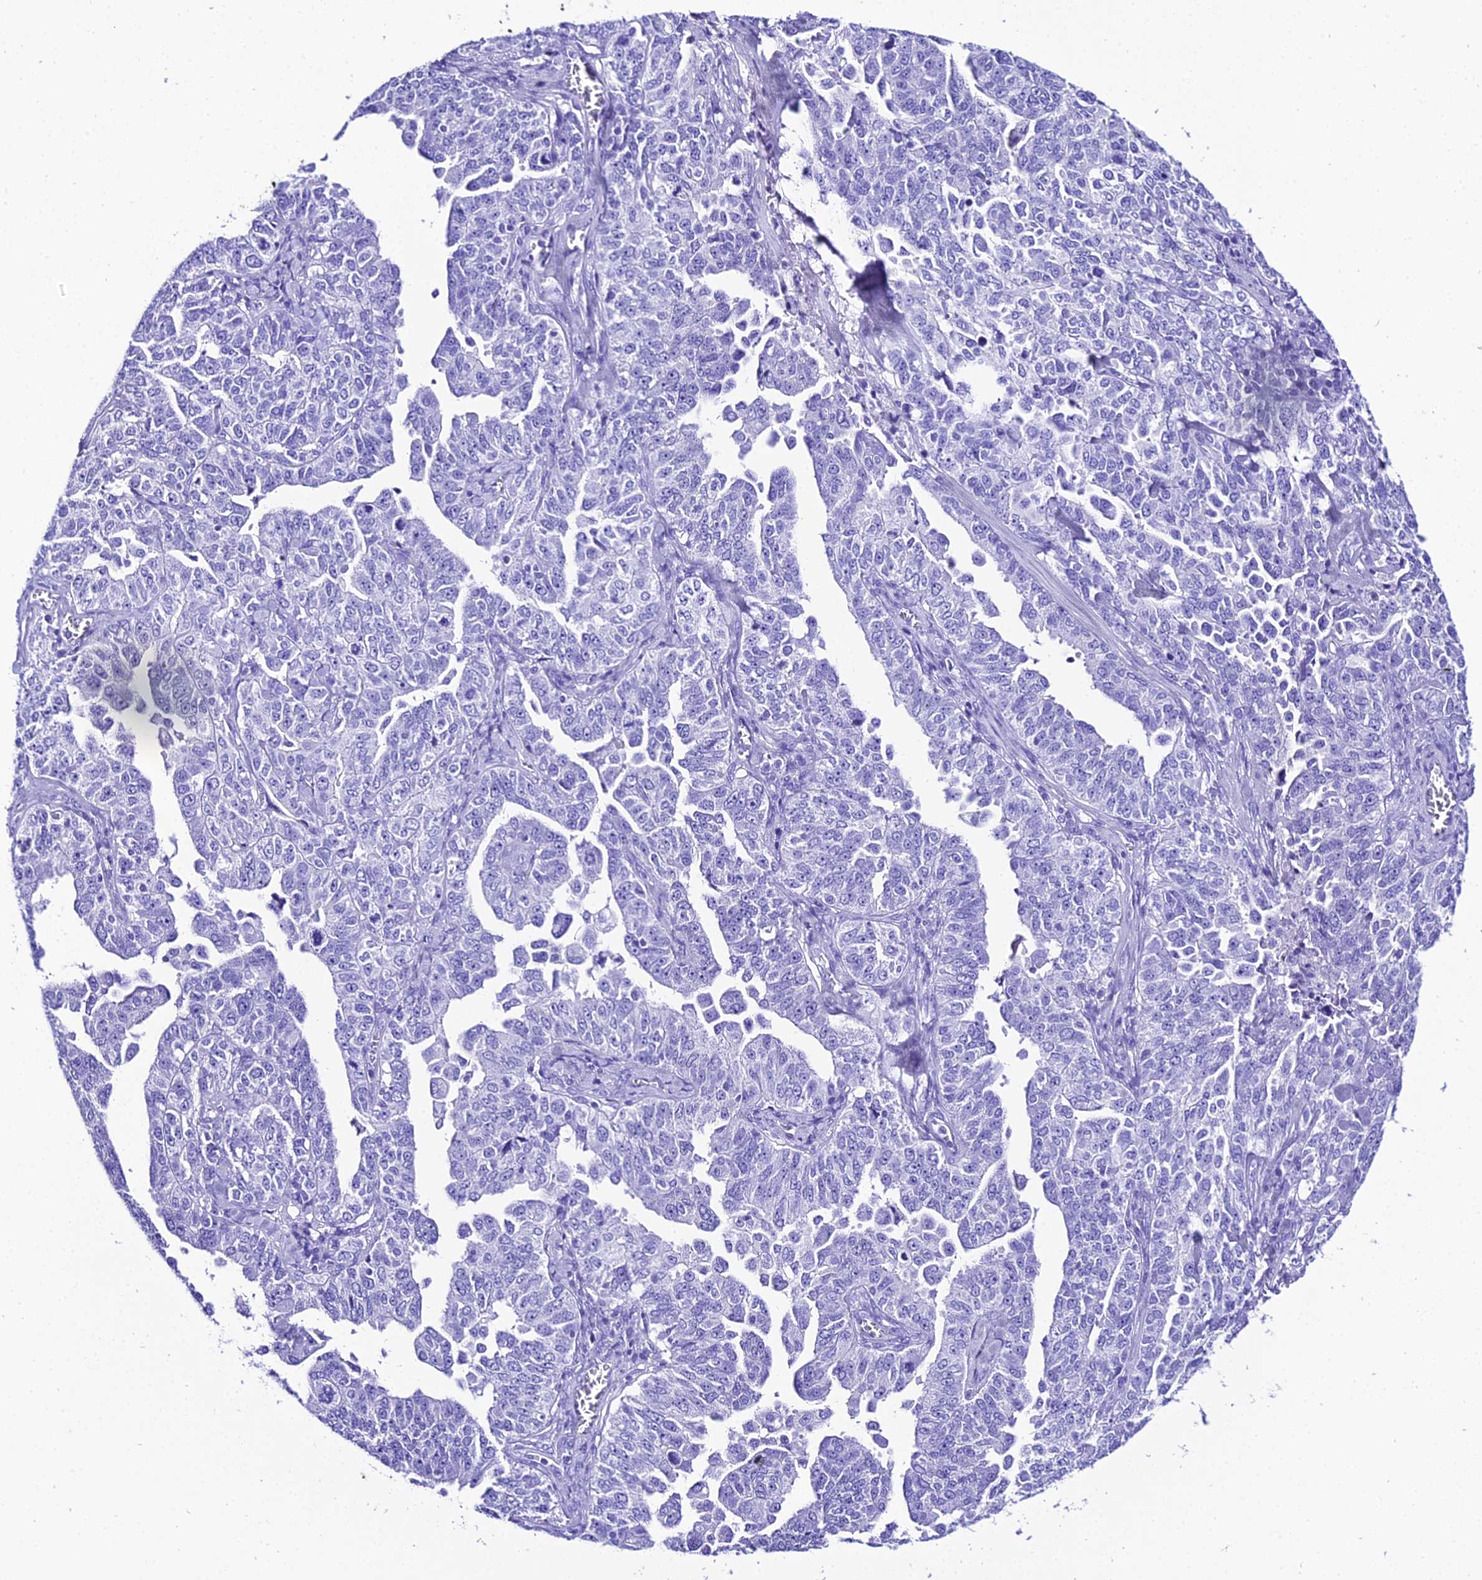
{"staining": {"intensity": "negative", "quantity": "none", "location": "none"}, "tissue": "ovarian cancer", "cell_type": "Tumor cells", "image_type": "cancer", "snomed": [{"axis": "morphology", "description": "Carcinoma, endometroid"}, {"axis": "topography", "description": "Ovary"}], "caption": "An image of ovarian cancer stained for a protein shows no brown staining in tumor cells.", "gene": "TRMT44", "patient": {"sex": "female", "age": 62}}